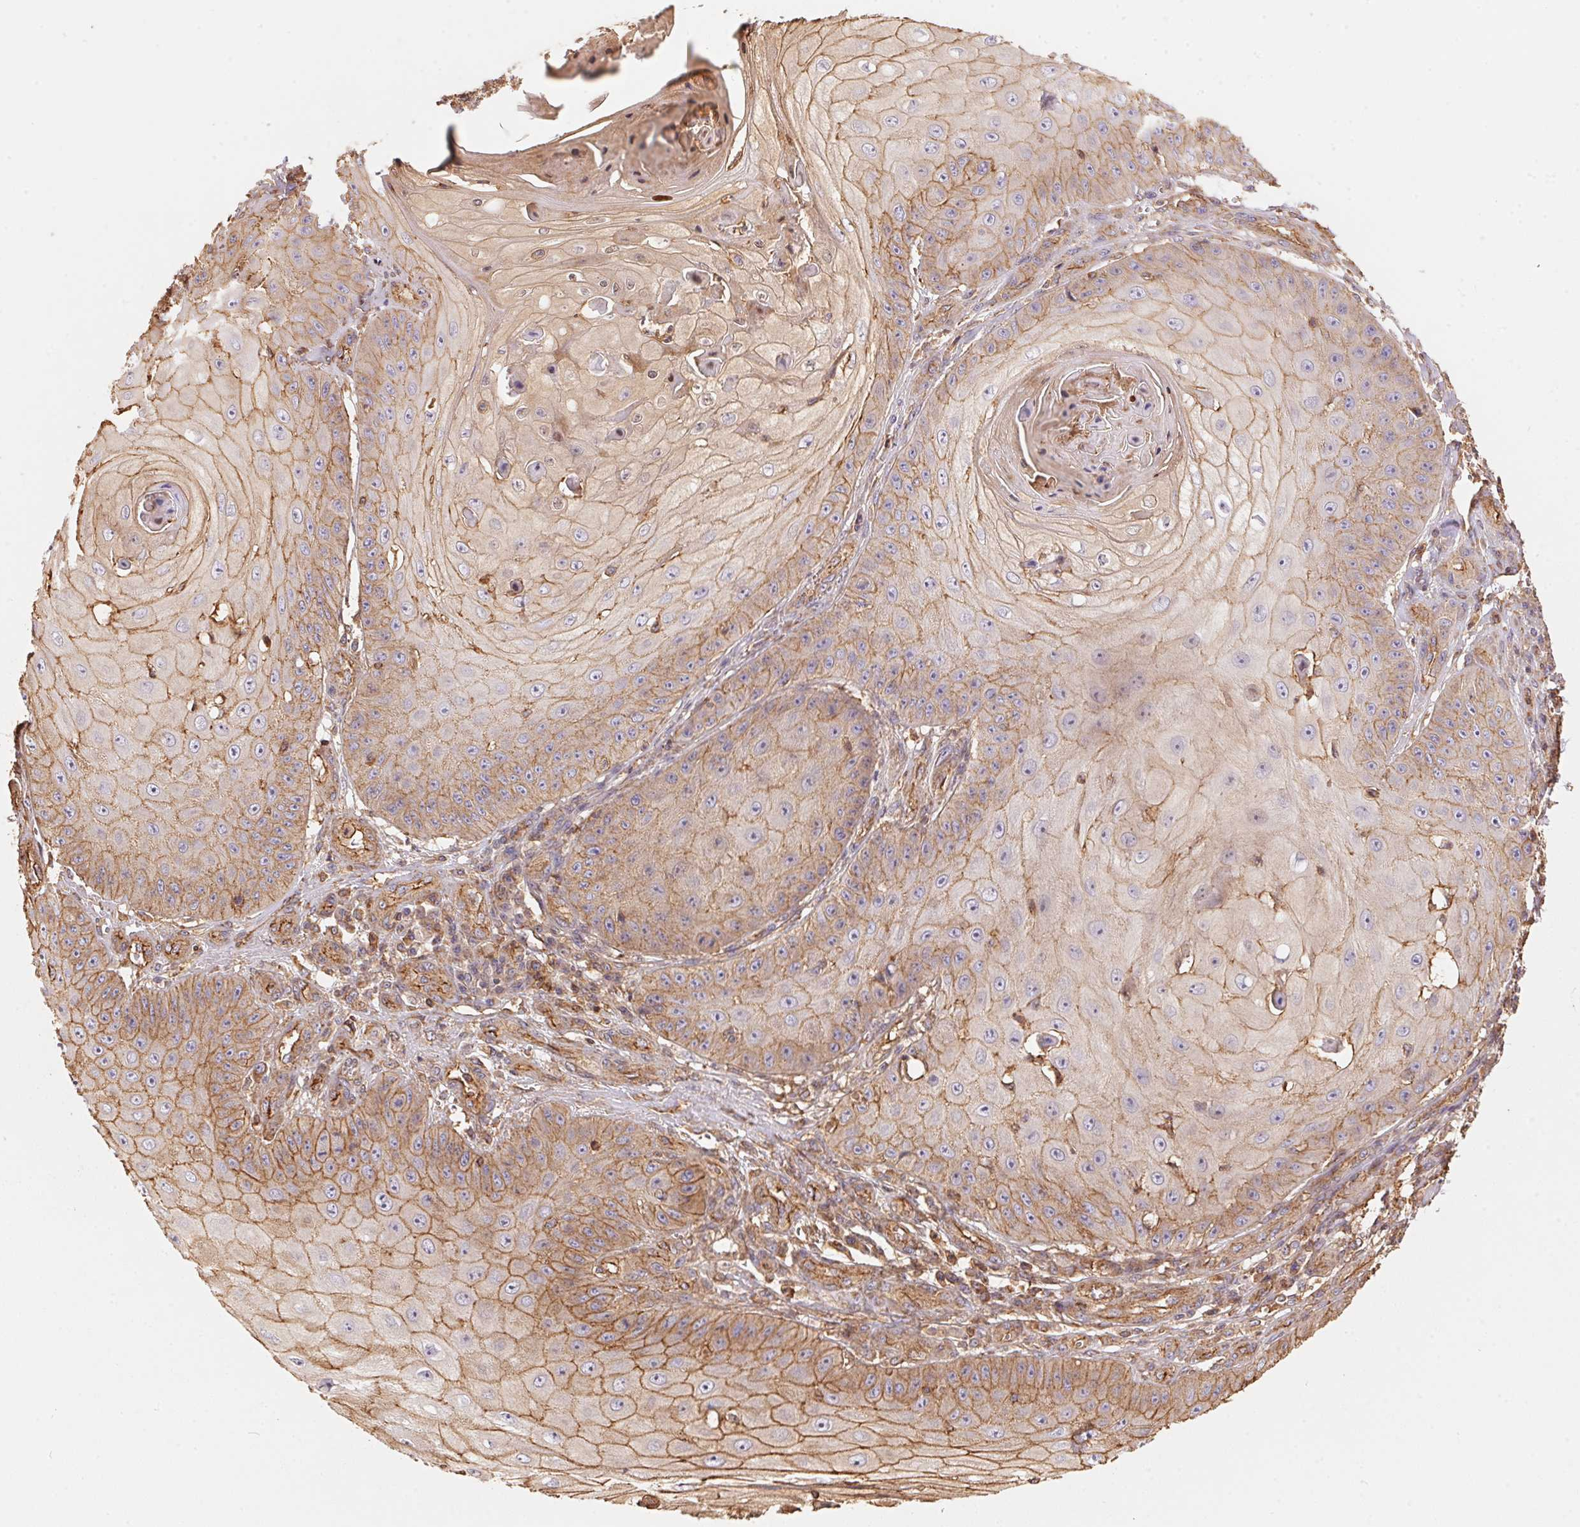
{"staining": {"intensity": "moderate", "quantity": "25%-75%", "location": "cytoplasmic/membranous"}, "tissue": "skin cancer", "cell_type": "Tumor cells", "image_type": "cancer", "snomed": [{"axis": "morphology", "description": "Squamous cell carcinoma, NOS"}, {"axis": "topography", "description": "Skin"}], "caption": "Immunohistochemistry photomicrograph of neoplastic tissue: human skin squamous cell carcinoma stained using IHC demonstrates medium levels of moderate protein expression localized specifically in the cytoplasmic/membranous of tumor cells, appearing as a cytoplasmic/membranous brown color.", "gene": "FRAS1", "patient": {"sex": "male", "age": 70}}